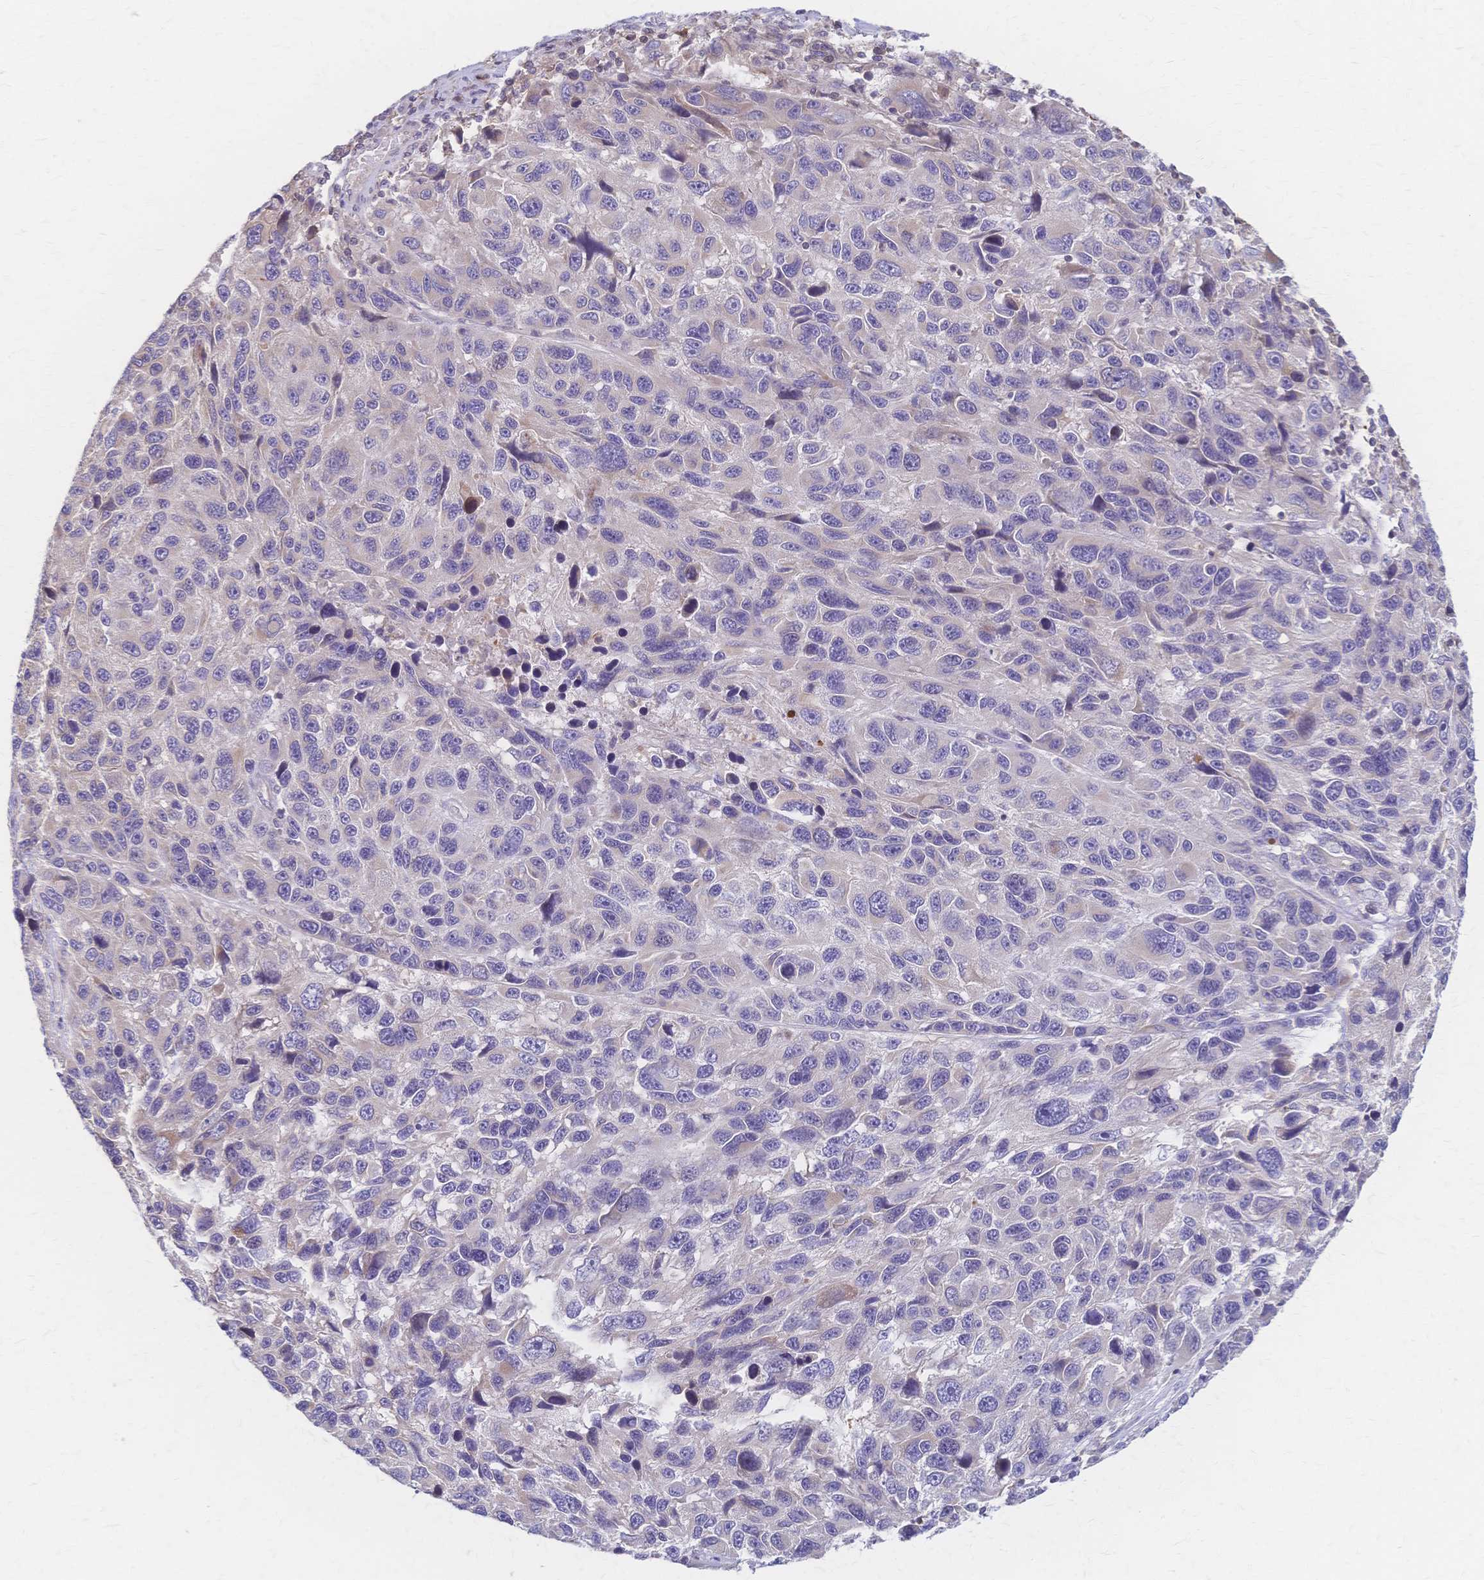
{"staining": {"intensity": "negative", "quantity": "none", "location": "none"}, "tissue": "melanoma", "cell_type": "Tumor cells", "image_type": "cancer", "snomed": [{"axis": "morphology", "description": "Malignant melanoma, NOS"}, {"axis": "topography", "description": "Skin"}], "caption": "High power microscopy micrograph of an immunohistochemistry (IHC) histopathology image of melanoma, revealing no significant staining in tumor cells.", "gene": "CYB5A", "patient": {"sex": "male", "age": 53}}